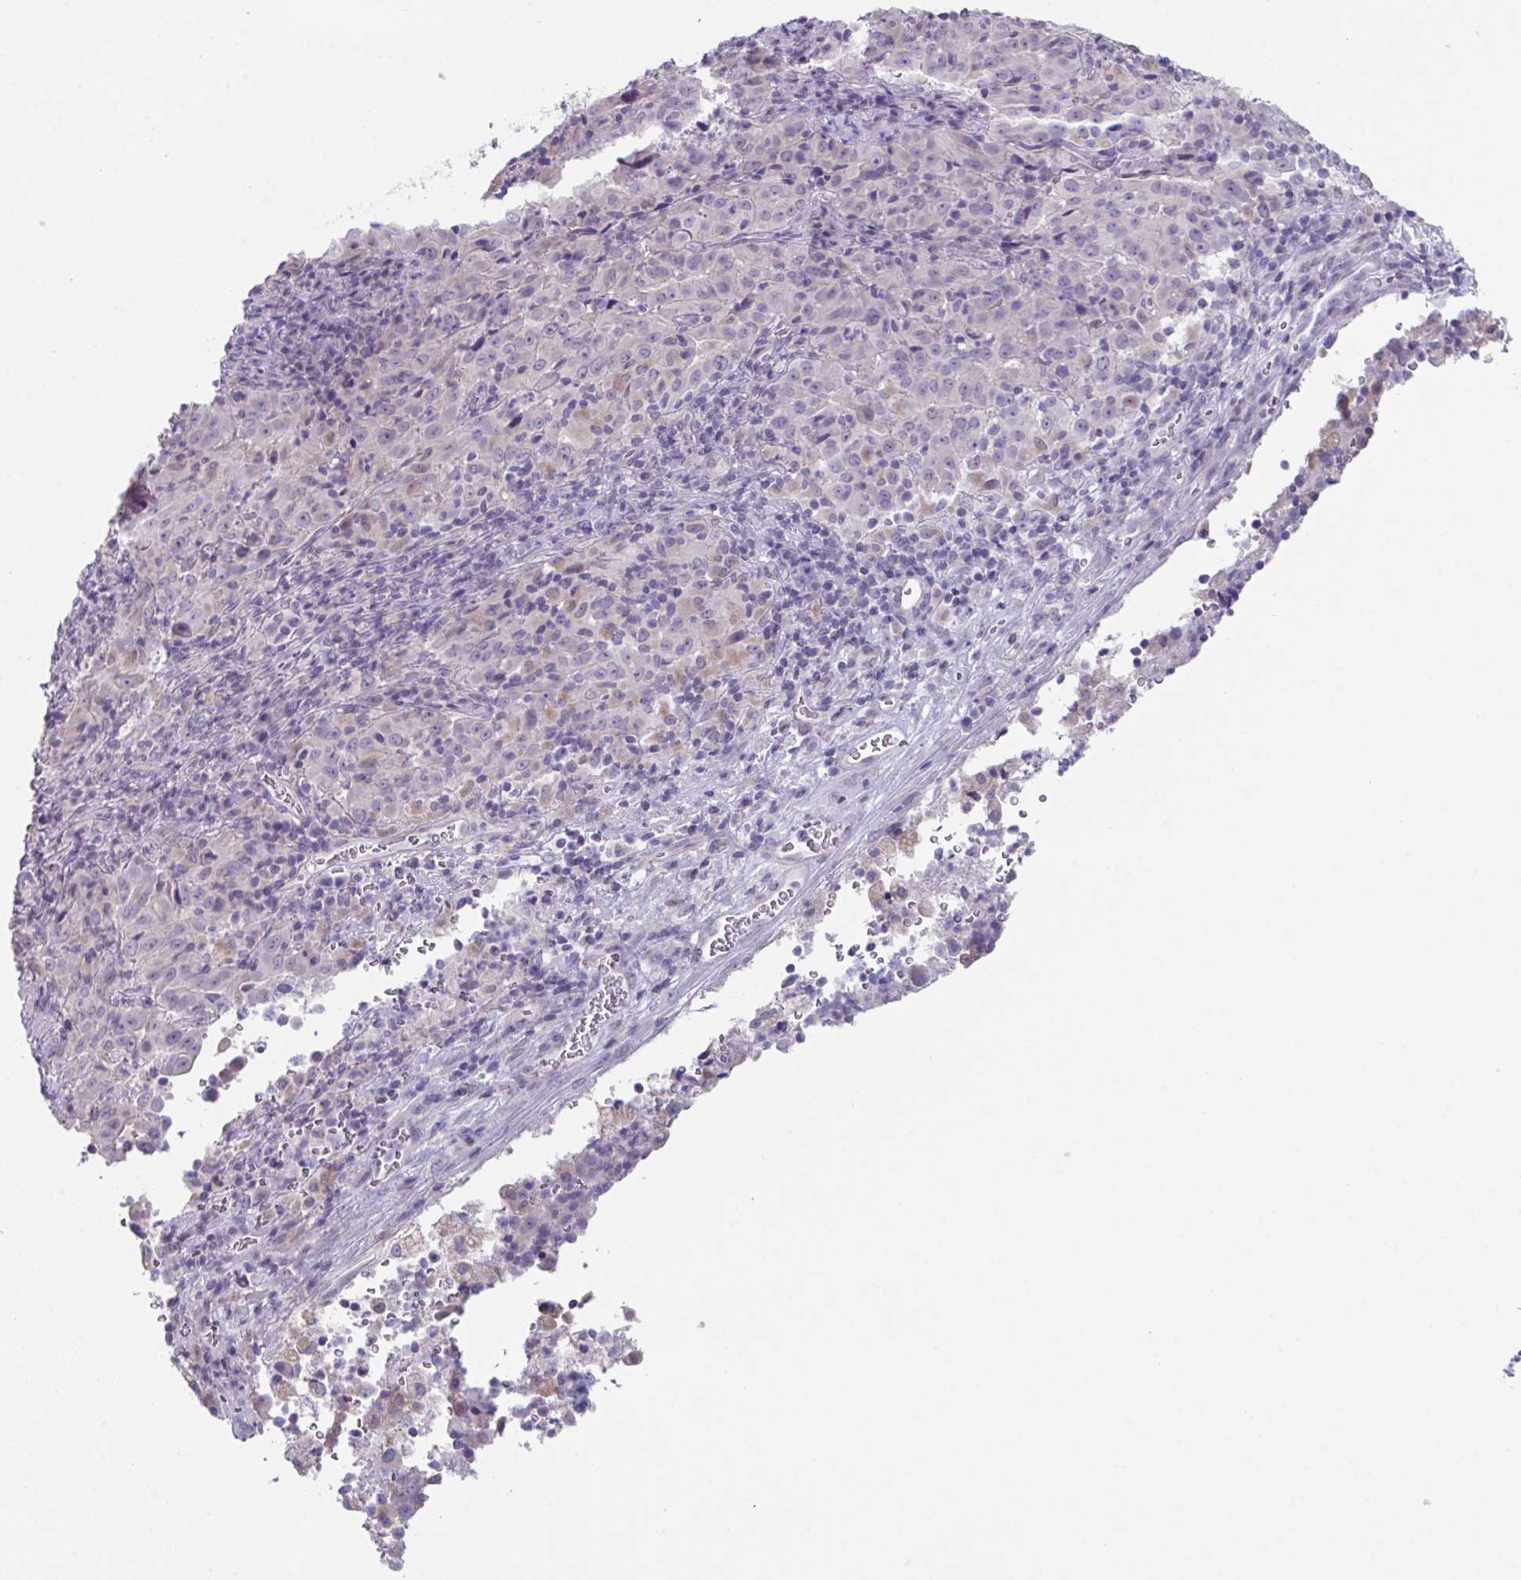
{"staining": {"intensity": "negative", "quantity": "none", "location": "none"}, "tissue": "pancreatic cancer", "cell_type": "Tumor cells", "image_type": "cancer", "snomed": [{"axis": "morphology", "description": "Adenocarcinoma, NOS"}, {"axis": "topography", "description": "Pancreas"}], "caption": "The photomicrograph demonstrates no significant staining in tumor cells of adenocarcinoma (pancreatic).", "gene": "ATP6V0D2", "patient": {"sex": "male", "age": 63}}